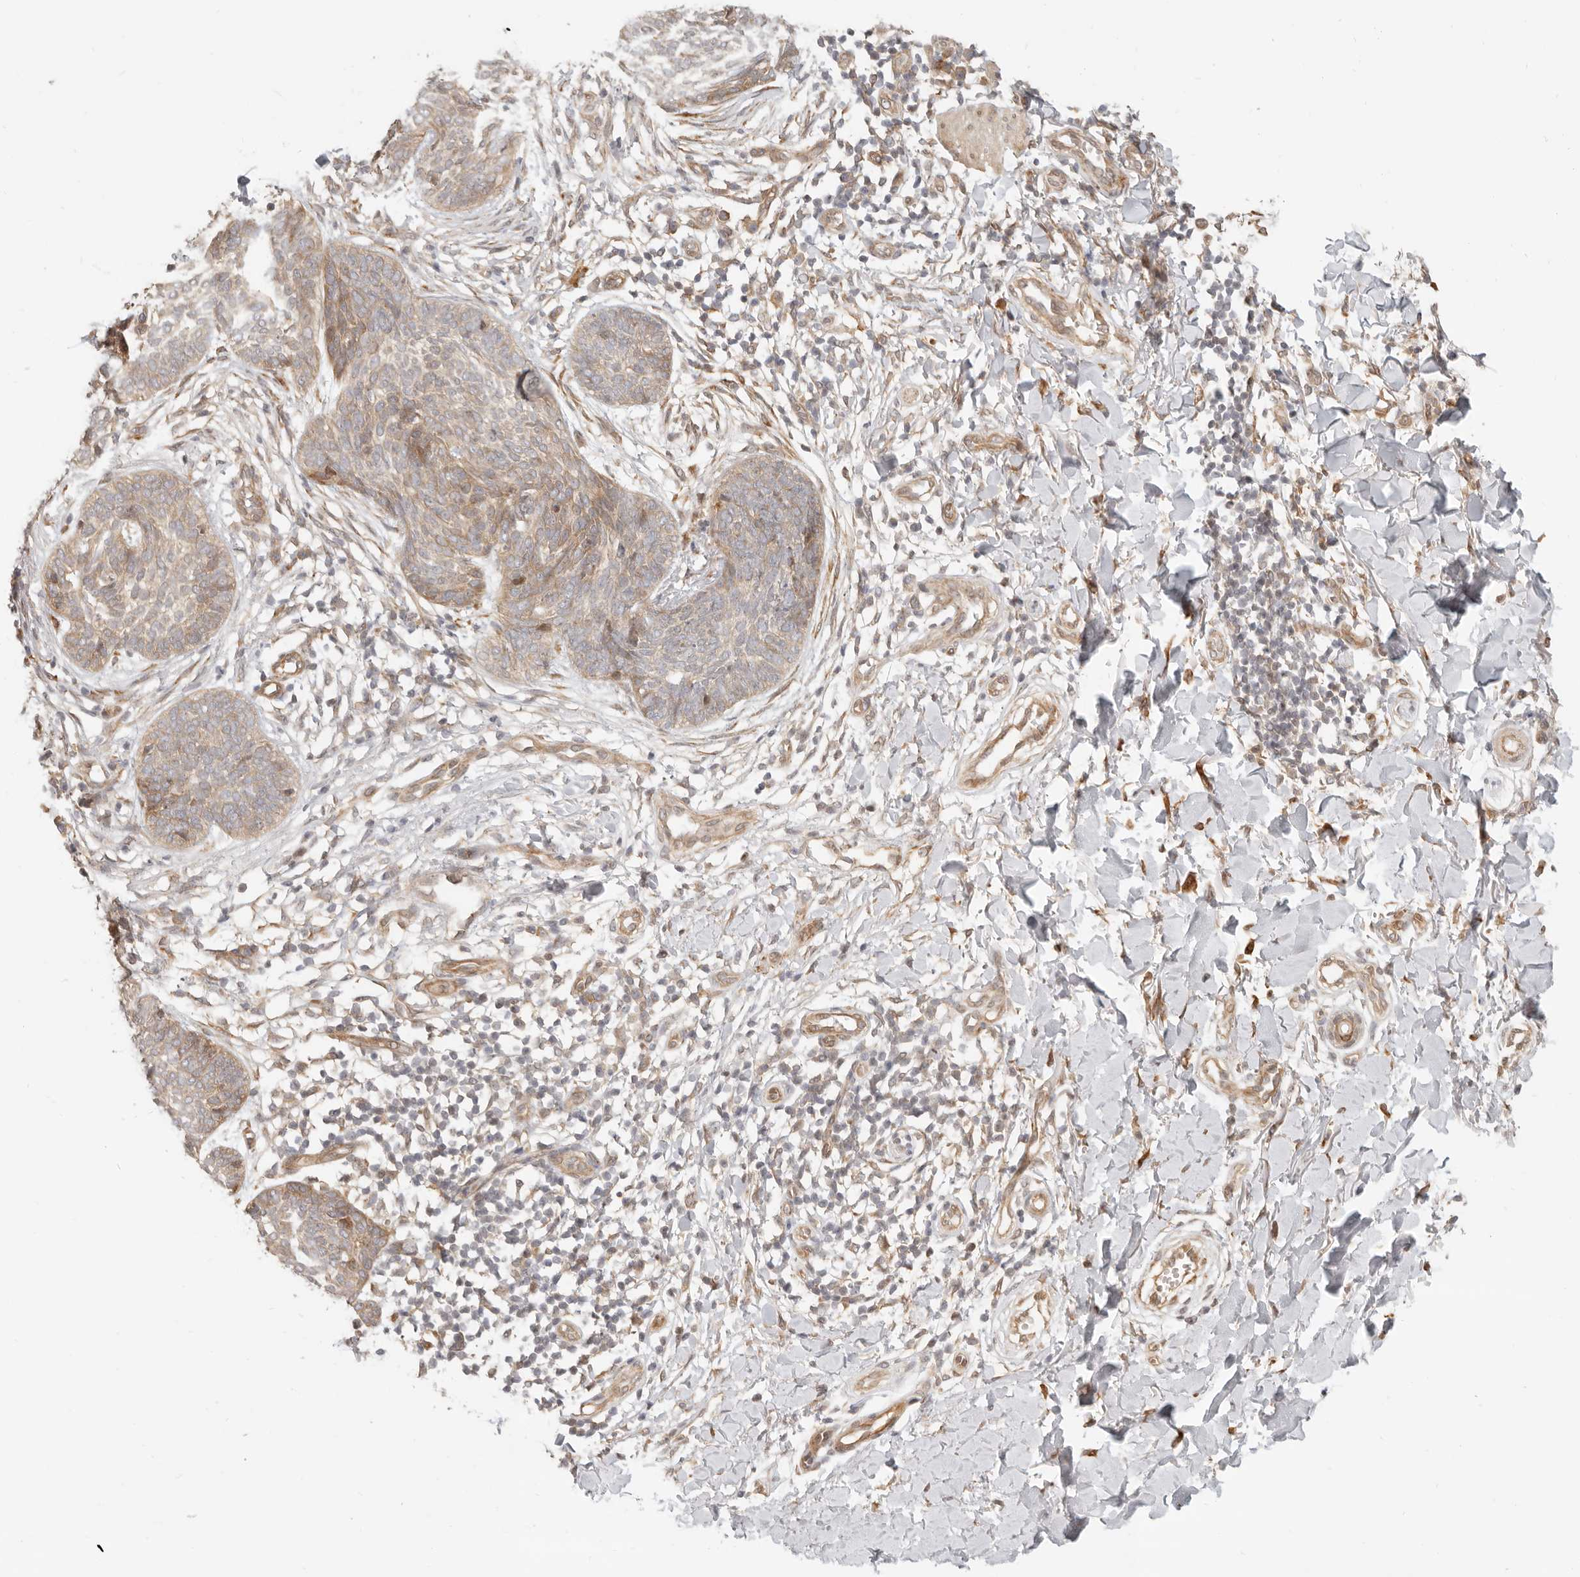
{"staining": {"intensity": "weak", "quantity": "25%-75%", "location": "cytoplasmic/membranous"}, "tissue": "skin cancer", "cell_type": "Tumor cells", "image_type": "cancer", "snomed": [{"axis": "morphology", "description": "Basal cell carcinoma"}, {"axis": "topography", "description": "Skin"}], "caption": "Immunohistochemical staining of skin cancer exhibits low levels of weak cytoplasmic/membranous staining in approximately 25%-75% of tumor cells.", "gene": "TUFT1", "patient": {"sex": "female", "age": 64}}